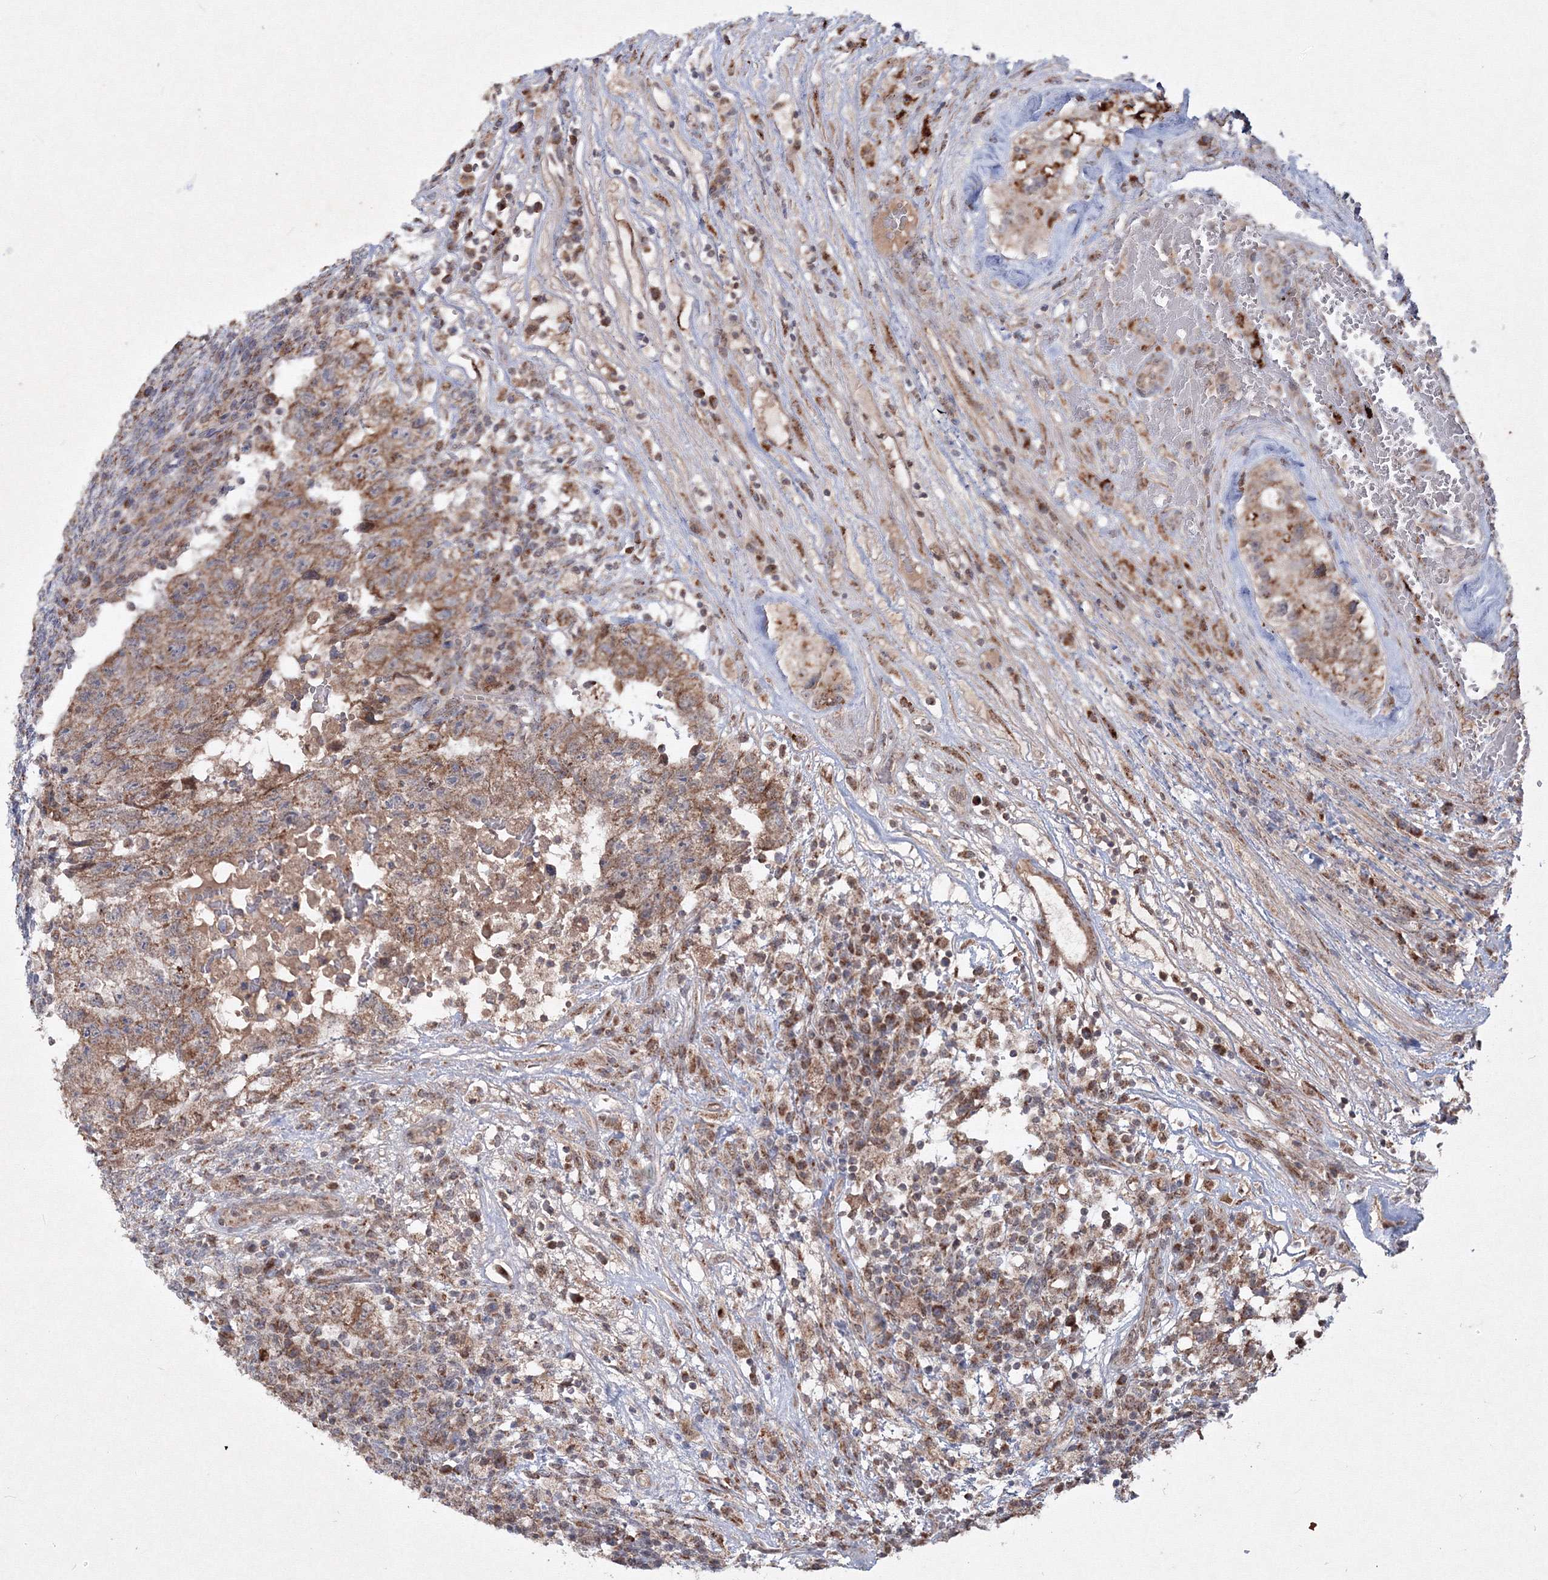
{"staining": {"intensity": "moderate", "quantity": ">75%", "location": "cytoplasmic/membranous"}, "tissue": "testis cancer", "cell_type": "Tumor cells", "image_type": "cancer", "snomed": [{"axis": "morphology", "description": "Carcinoma, Embryonal, NOS"}, {"axis": "topography", "description": "Testis"}], "caption": "Tumor cells reveal moderate cytoplasmic/membranous positivity in about >75% of cells in testis cancer (embryonal carcinoma). The staining was performed using DAB, with brown indicating positive protein expression. Nuclei are stained blue with hematoxylin.", "gene": "PEX13", "patient": {"sex": "male", "age": 36}}